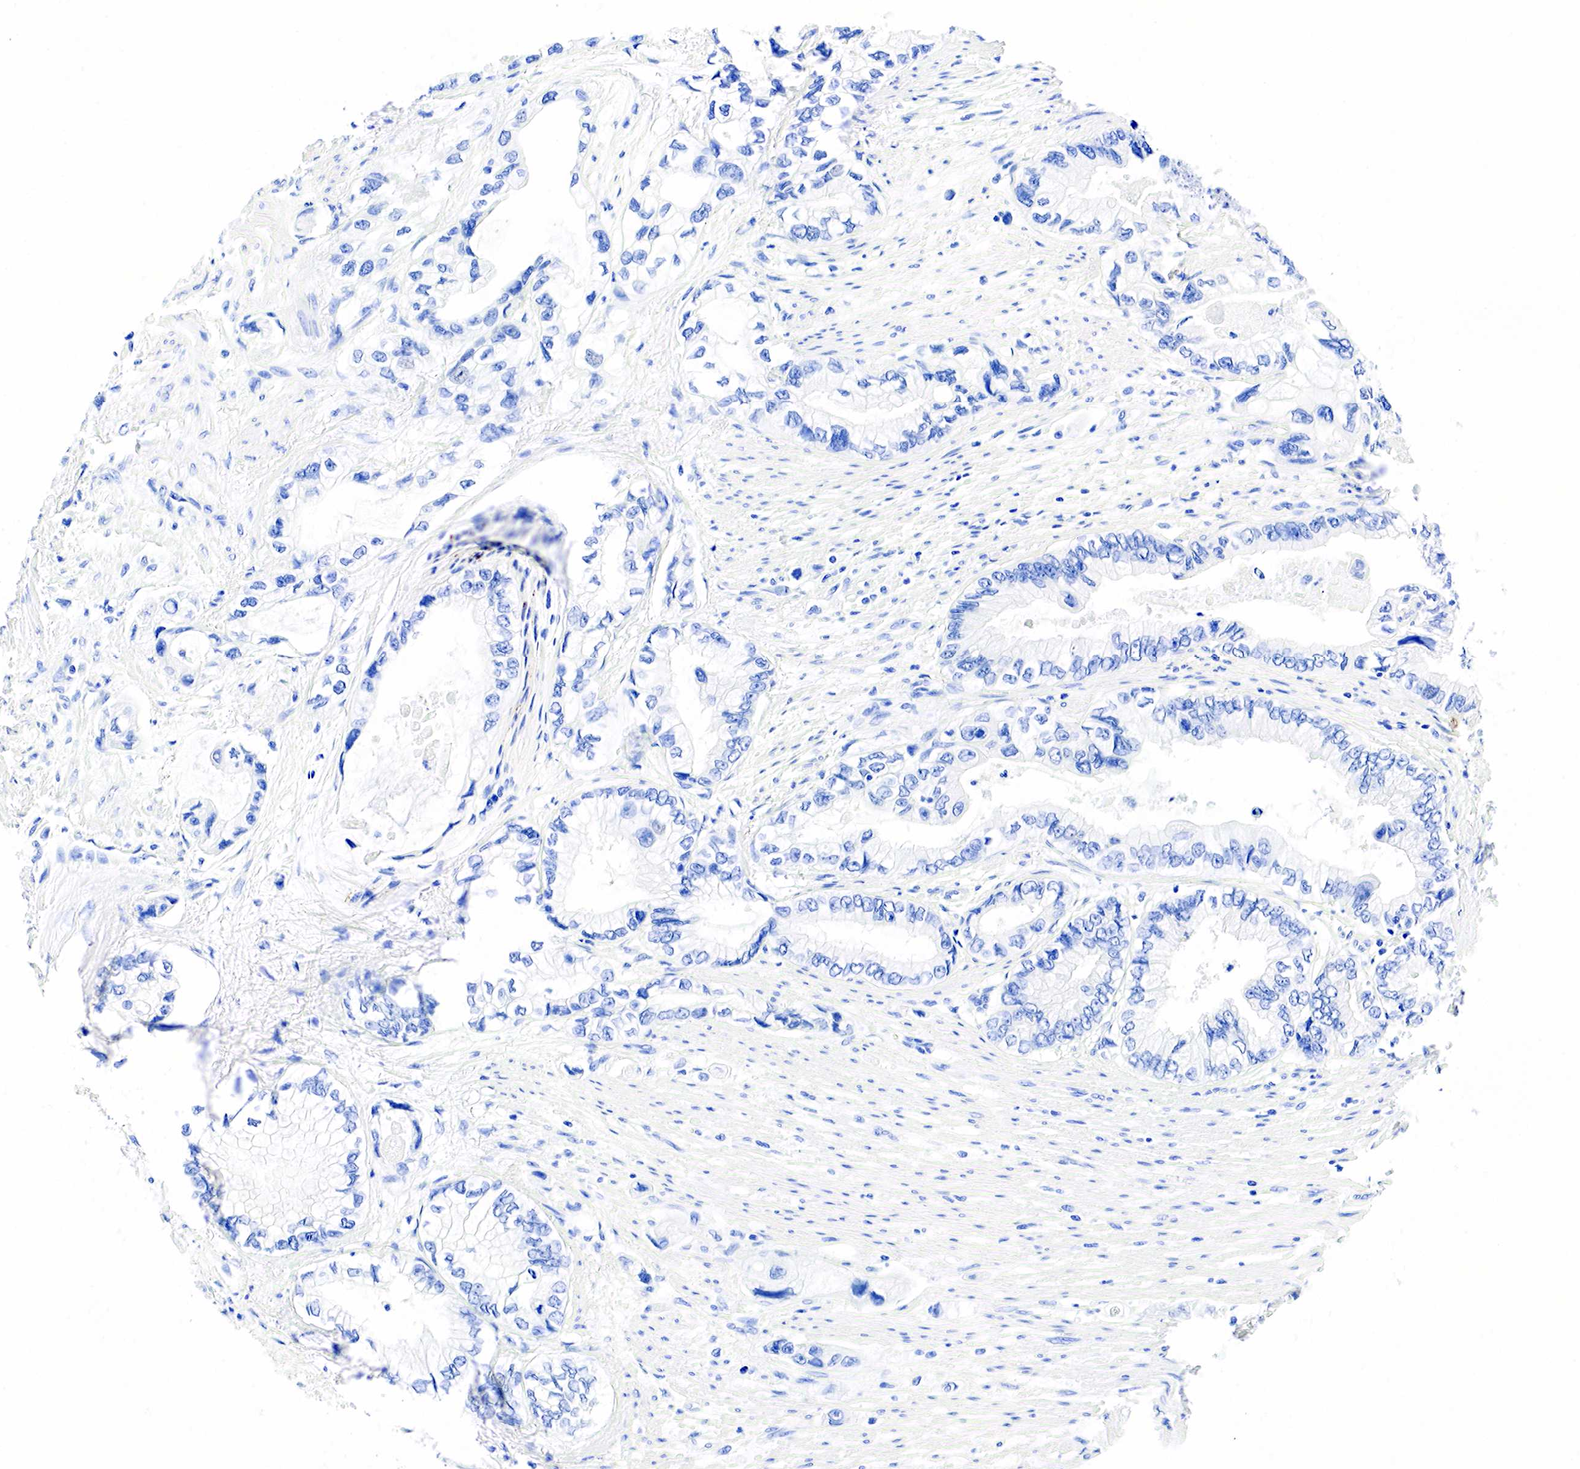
{"staining": {"intensity": "negative", "quantity": "none", "location": "none"}, "tissue": "pancreatic cancer", "cell_type": "Tumor cells", "image_type": "cancer", "snomed": [{"axis": "morphology", "description": "Adenocarcinoma, NOS"}, {"axis": "topography", "description": "Pancreas"}, {"axis": "topography", "description": "Stomach, upper"}], "caption": "The immunohistochemistry (IHC) image has no significant positivity in tumor cells of pancreatic cancer (adenocarcinoma) tissue.", "gene": "CHGA", "patient": {"sex": "male", "age": 77}}